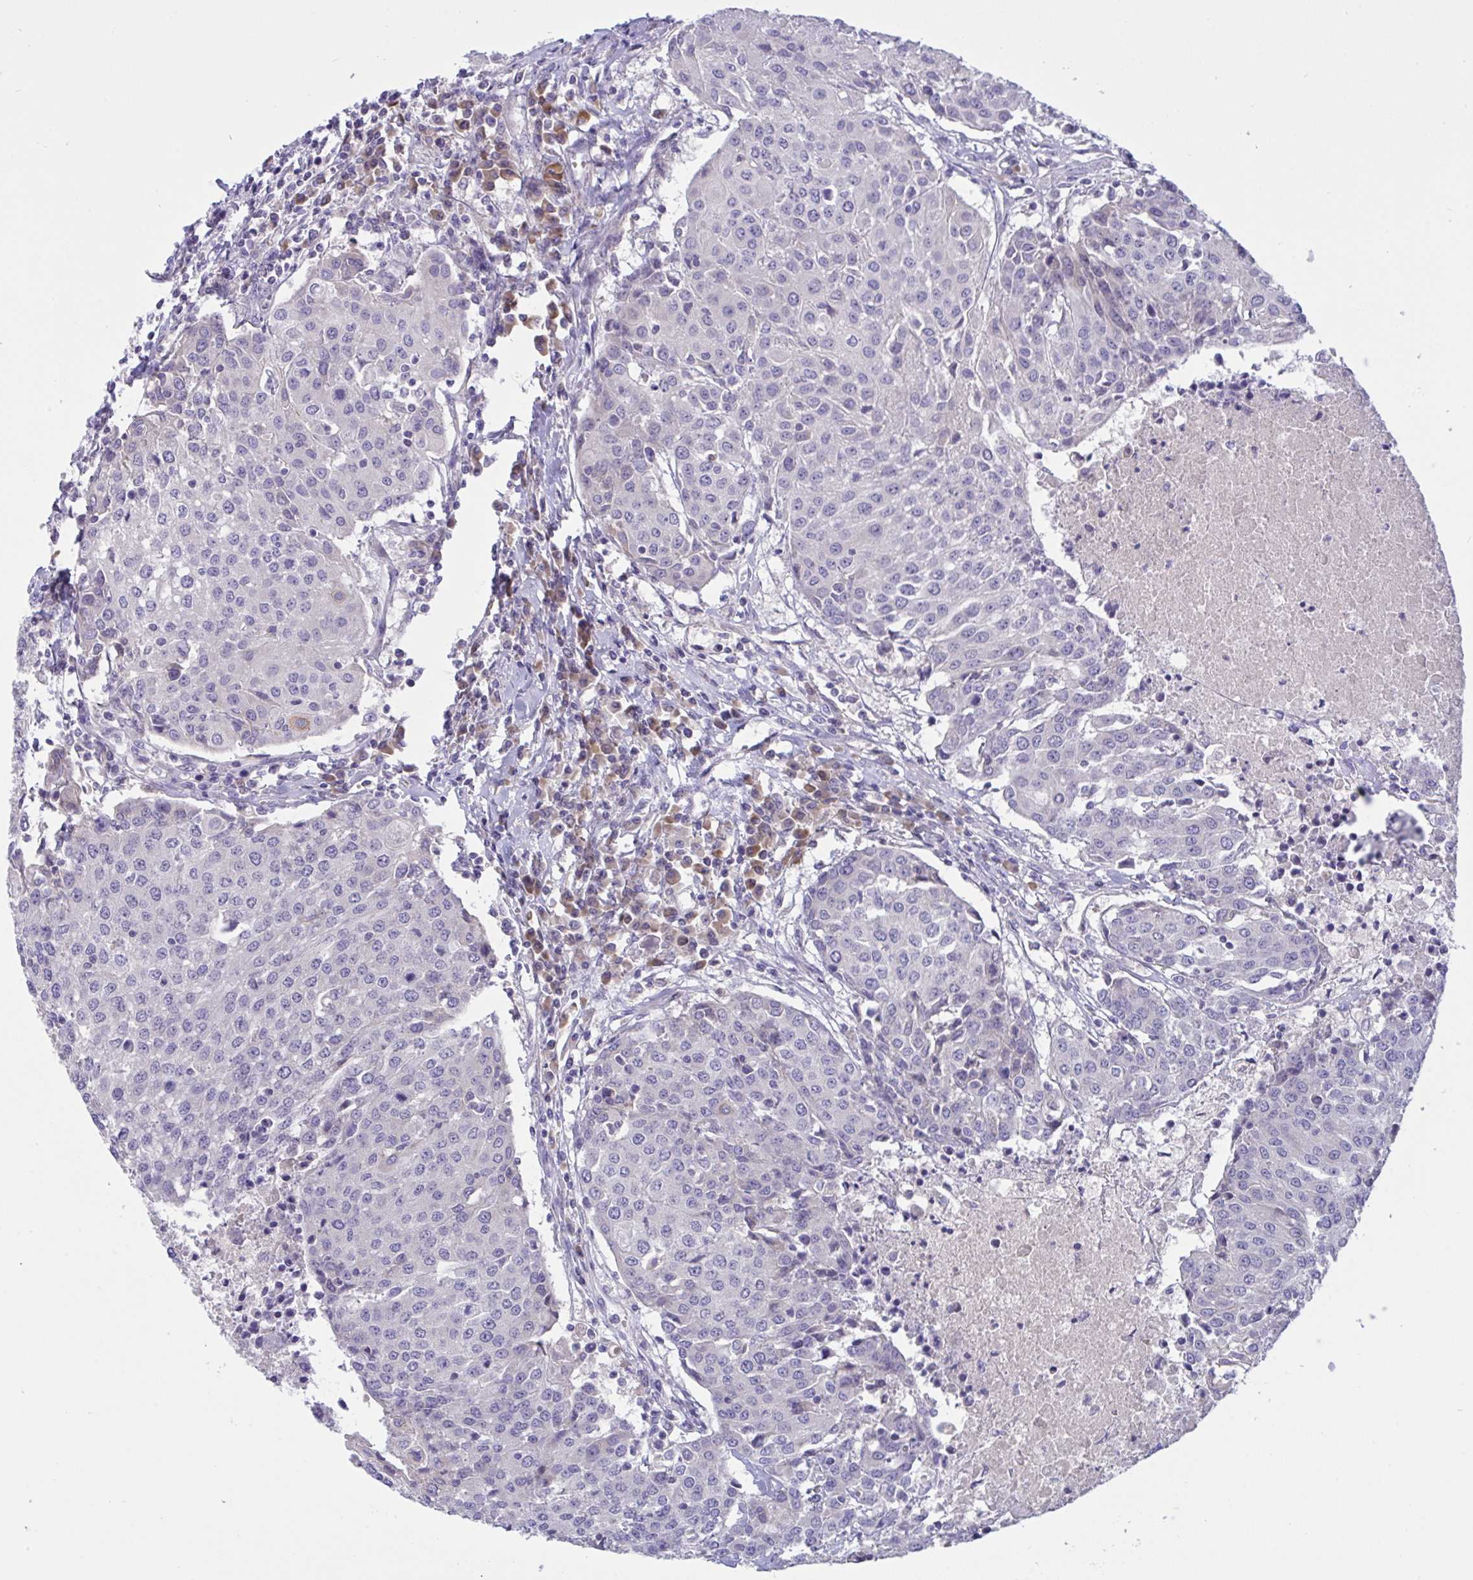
{"staining": {"intensity": "negative", "quantity": "none", "location": "none"}, "tissue": "urothelial cancer", "cell_type": "Tumor cells", "image_type": "cancer", "snomed": [{"axis": "morphology", "description": "Urothelial carcinoma, High grade"}, {"axis": "topography", "description": "Urinary bladder"}], "caption": "IHC of urothelial cancer shows no staining in tumor cells. Brightfield microscopy of IHC stained with DAB (brown) and hematoxylin (blue), captured at high magnification.", "gene": "TMEM41A", "patient": {"sex": "female", "age": 85}}